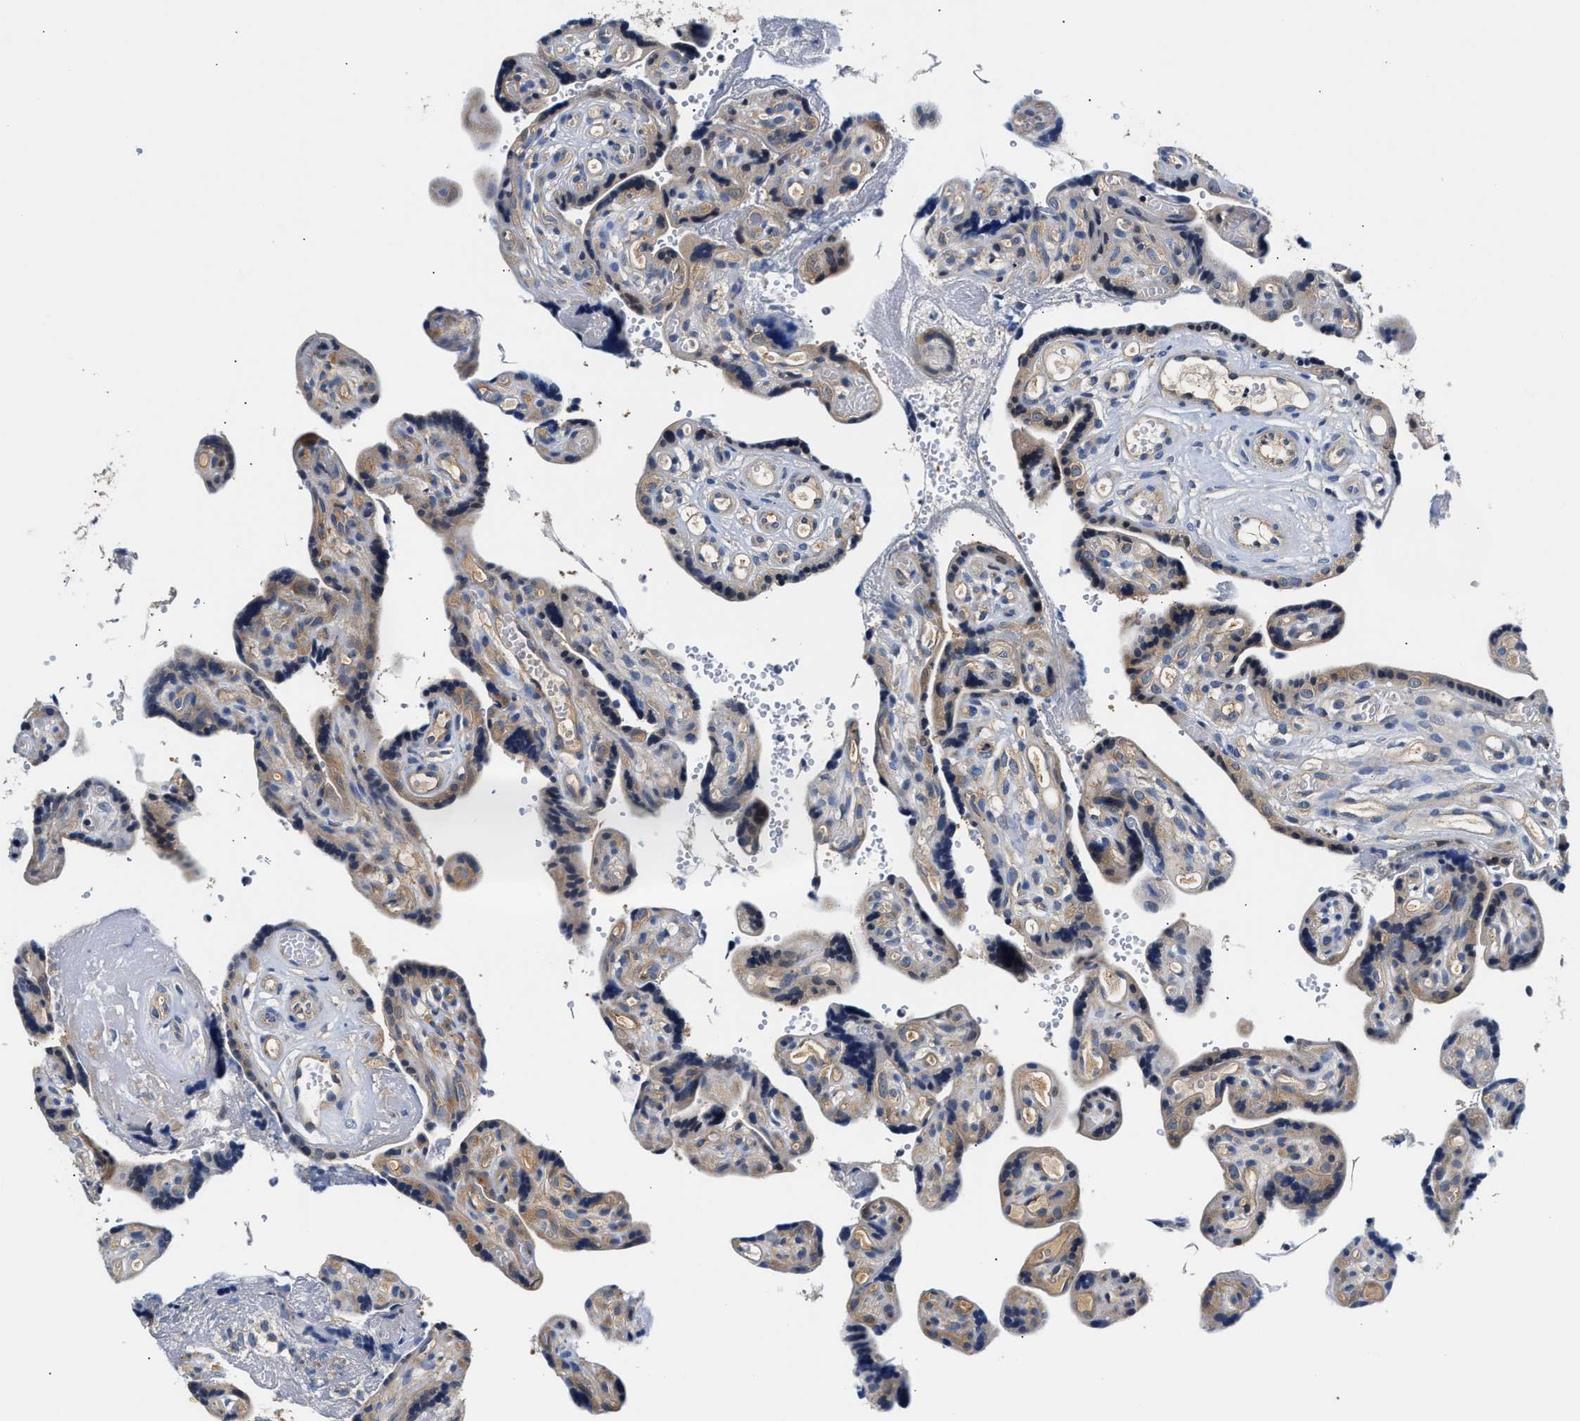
{"staining": {"intensity": "weak", "quantity": ">75%", "location": "cytoplasmic/membranous"}, "tissue": "placenta", "cell_type": "Decidual cells", "image_type": "normal", "snomed": [{"axis": "morphology", "description": "Normal tissue, NOS"}, {"axis": "topography", "description": "Placenta"}], "caption": "Protein staining by immunohistochemistry (IHC) demonstrates weak cytoplasmic/membranous positivity in about >75% of decidual cells in normal placenta. Using DAB (brown) and hematoxylin (blue) stains, captured at high magnification using brightfield microscopy.", "gene": "FAM185A", "patient": {"sex": "female", "age": 30}}